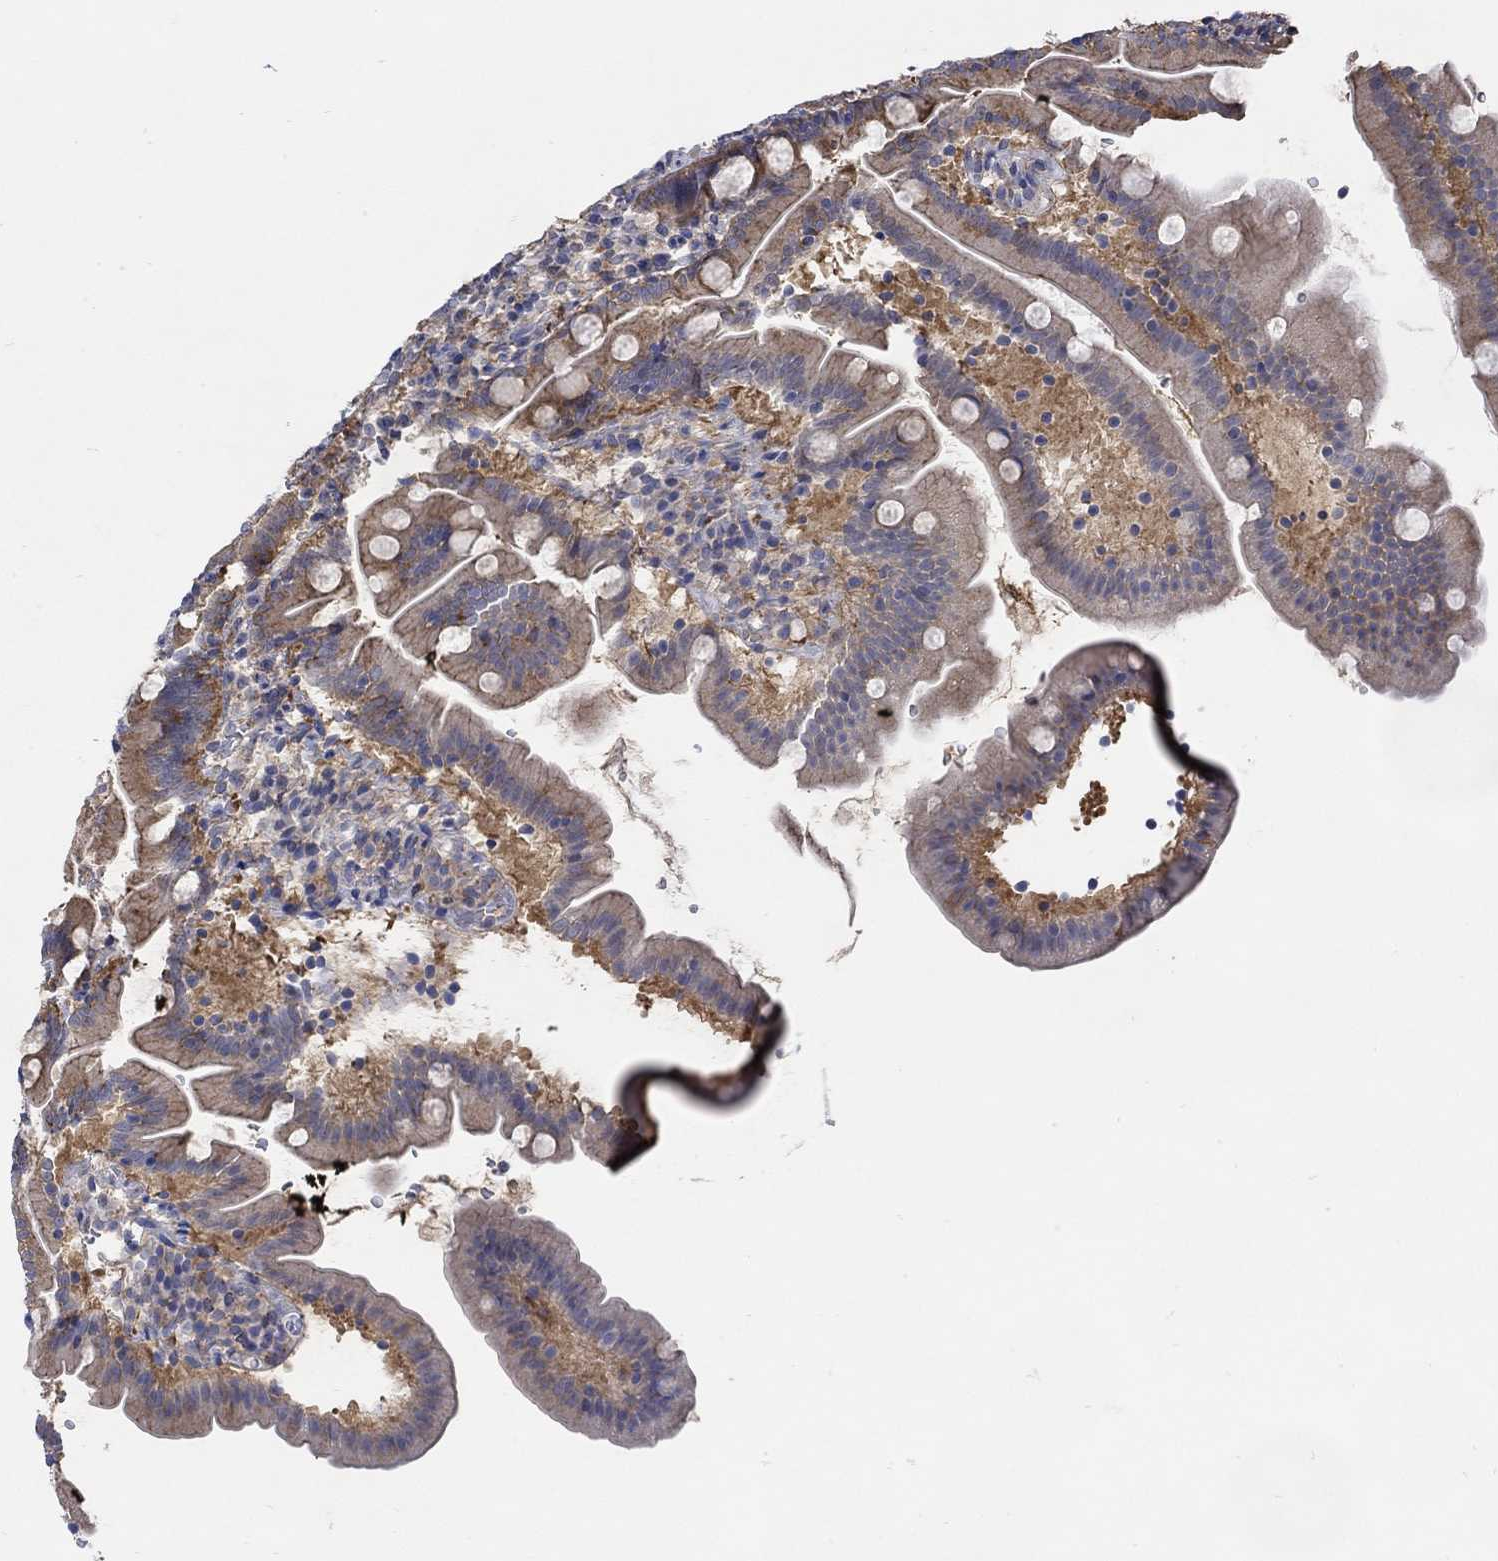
{"staining": {"intensity": "moderate", "quantity": "25%-75%", "location": "cytoplasmic/membranous"}, "tissue": "duodenum", "cell_type": "Glandular cells", "image_type": "normal", "snomed": [{"axis": "morphology", "description": "Normal tissue, NOS"}, {"axis": "topography", "description": "Duodenum"}], "caption": "This micrograph reveals immunohistochemistry staining of benign human duodenum, with medium moderate cytoplasmic/membranous expression in about 25%-75% of glandular cells.", "gene": "TEKT3", "patient": {"sex": "female", "age": 67}}